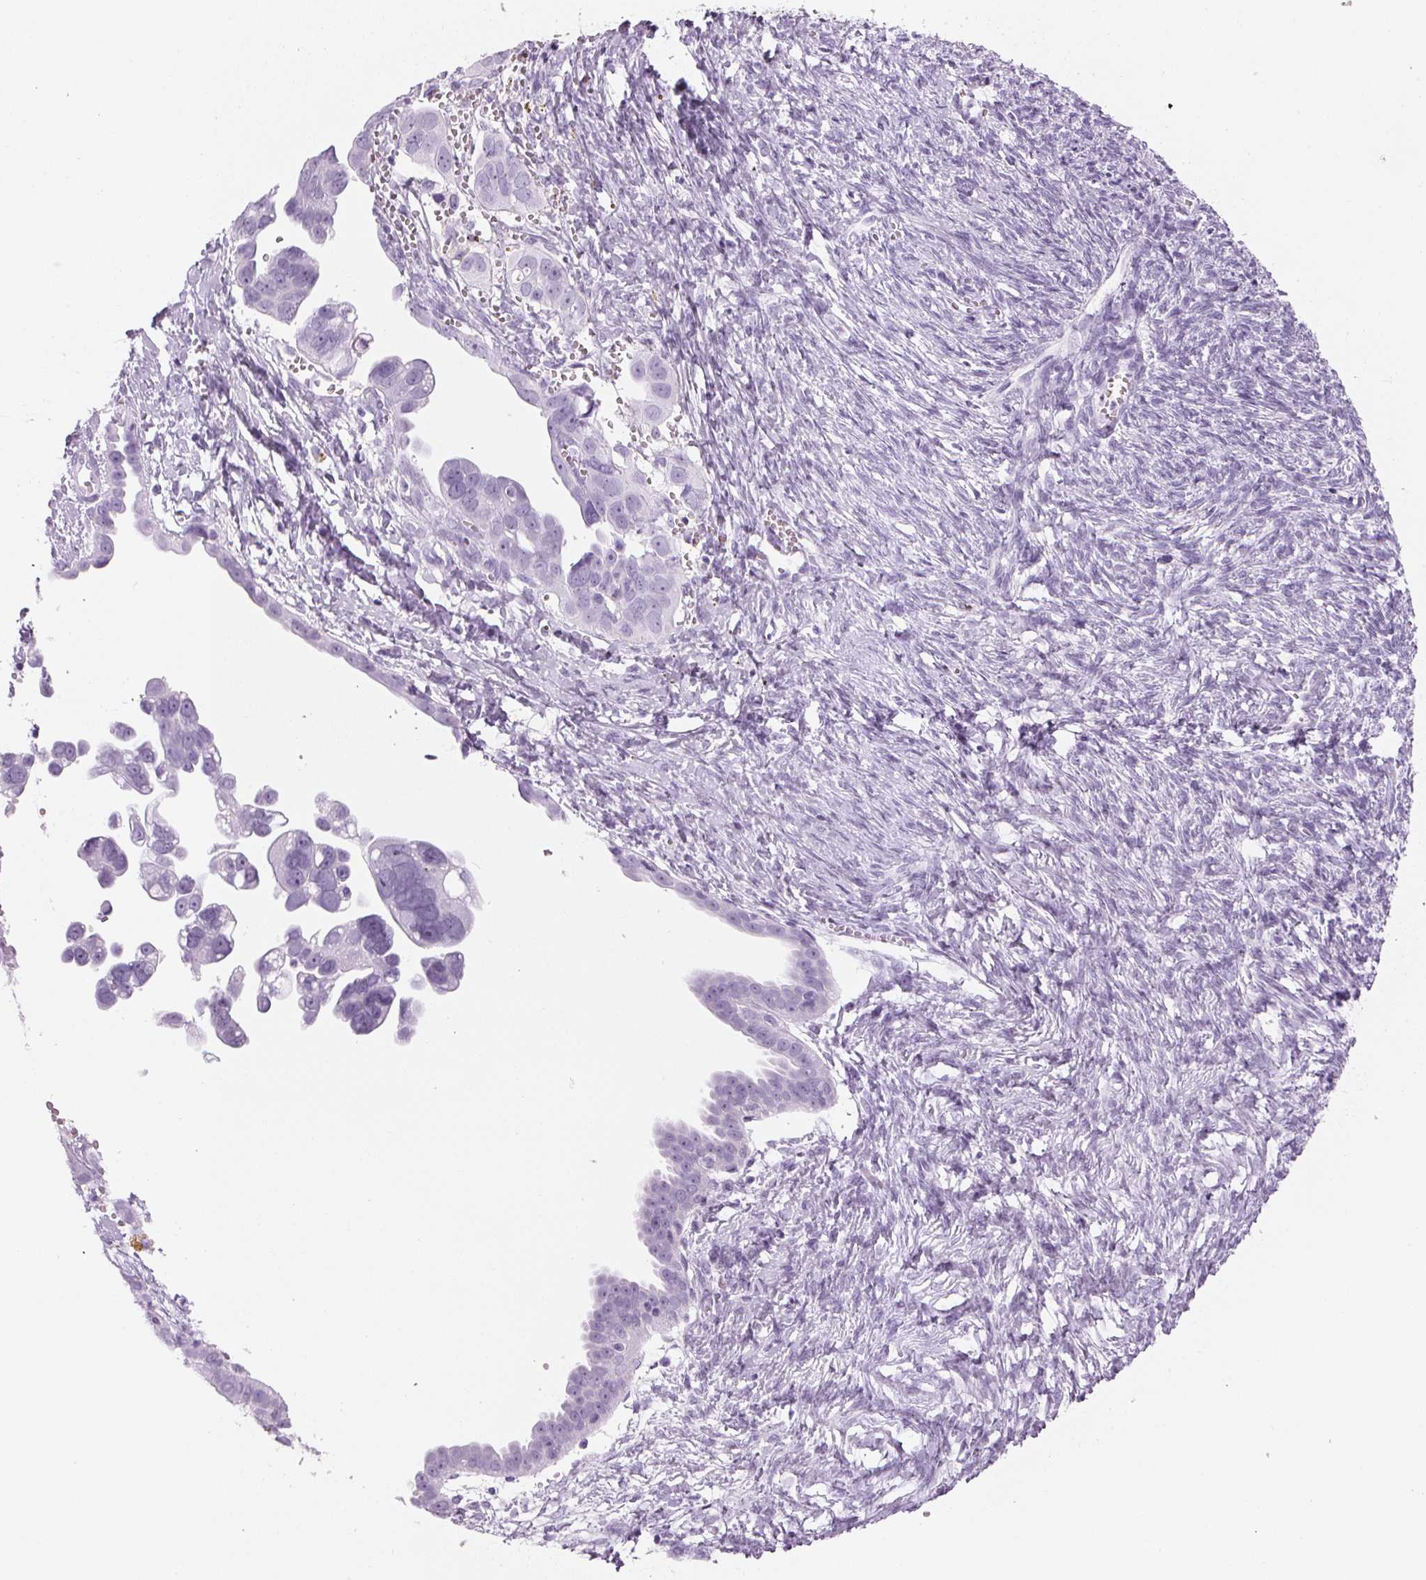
{"staining": {"intensity": "negative", "quantity": "none", "location": "none"}, "tissue": "ovarian cancer", "cell_type": "Tumor cells", "image_type": "cancer", "snomed": [{"axis": "morphology", "description": "Cystadenocarcinoma, serous, NOS"}, {"axis": "topography", "description": "Ovary"}], "caption": "The photomicrograph displays no staining of tumor cells in ovarian cancer (serous cystadenocarcinoma). (DAB IHC visualized using brightfield microscopy, high magnification).", "gene": "ADAM20", "patient": {"sex": "female", "age": 59}}